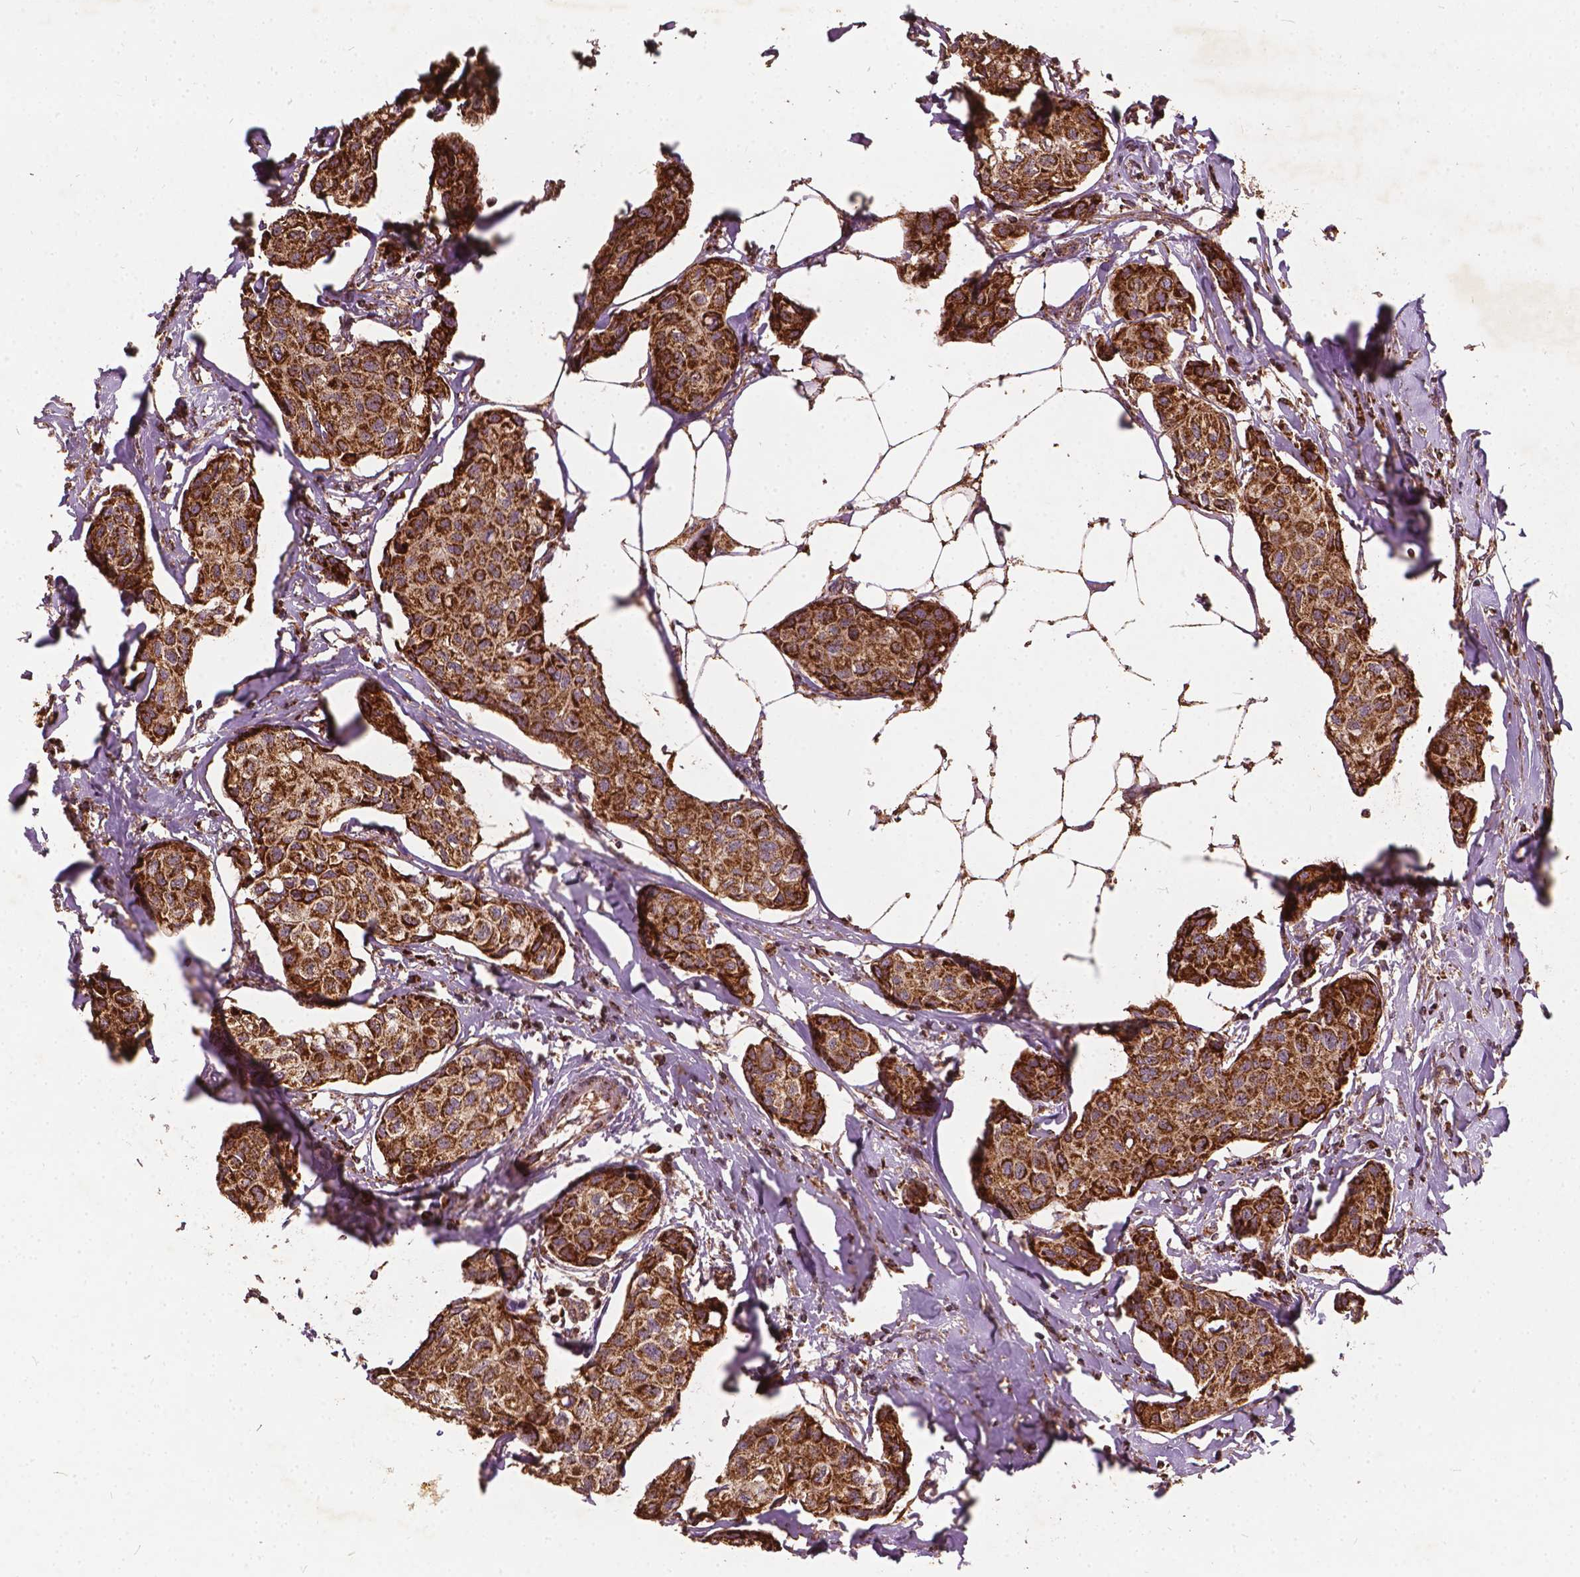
{"staining": {"intensity": "strong", "quantity": ">75%", "location": "cytoplasmic/membranous"}, "tissue": "breast cancer", "cell_type": "Tumor cells", "image_type": "cancer", "snomed": [{"axis": "morphology", "description": "Duct carcinoma"}, {"axis": "topography", "description": "Breast"}], "caption": "Immunohistochemical staining of human breast cancer reveals high levels of strong cytoplasmic/membranous positivity in about >75% of tumor cells.", "gene": "UBXN2A", "patient": {"sex": "female", "age": 80}}